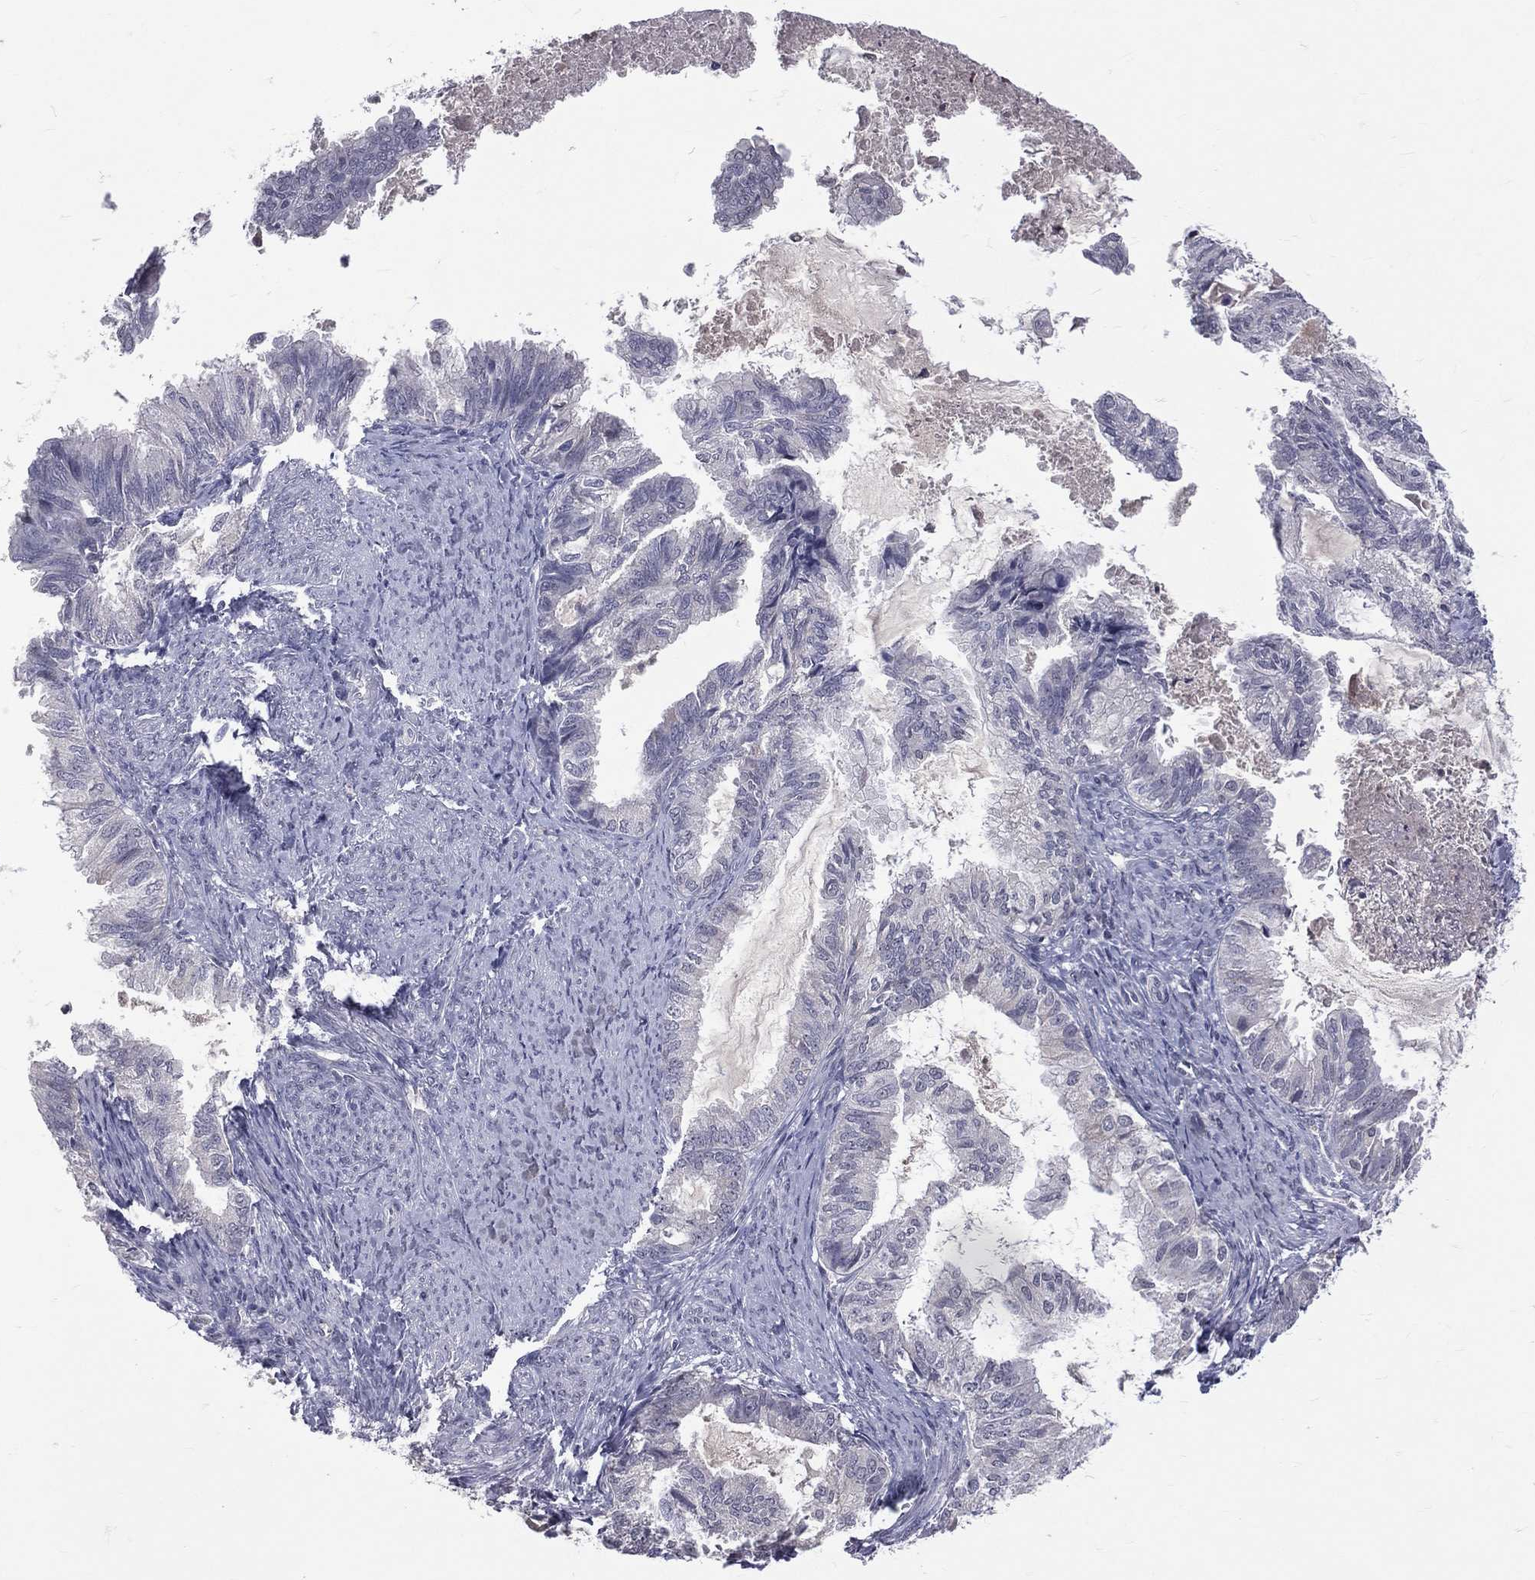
{"staining": {"intensity": "negative", "quantity": "none", "location": "none"}, "tissue": "endometrial cancer", "cell_type": "Tumor cells", "image_type": "cancer", "snomed": [{"axis": "morphology", "description": "Adenocarcinoma, NOS"}, {"axis": "topography", "description": "Endometrium"}], "caption": "Tumor cells show no significant protein expression in adenocarcinoma (endometrial).", "gene": "DSG4", "patient": {"sex": "female", "age": 86}}